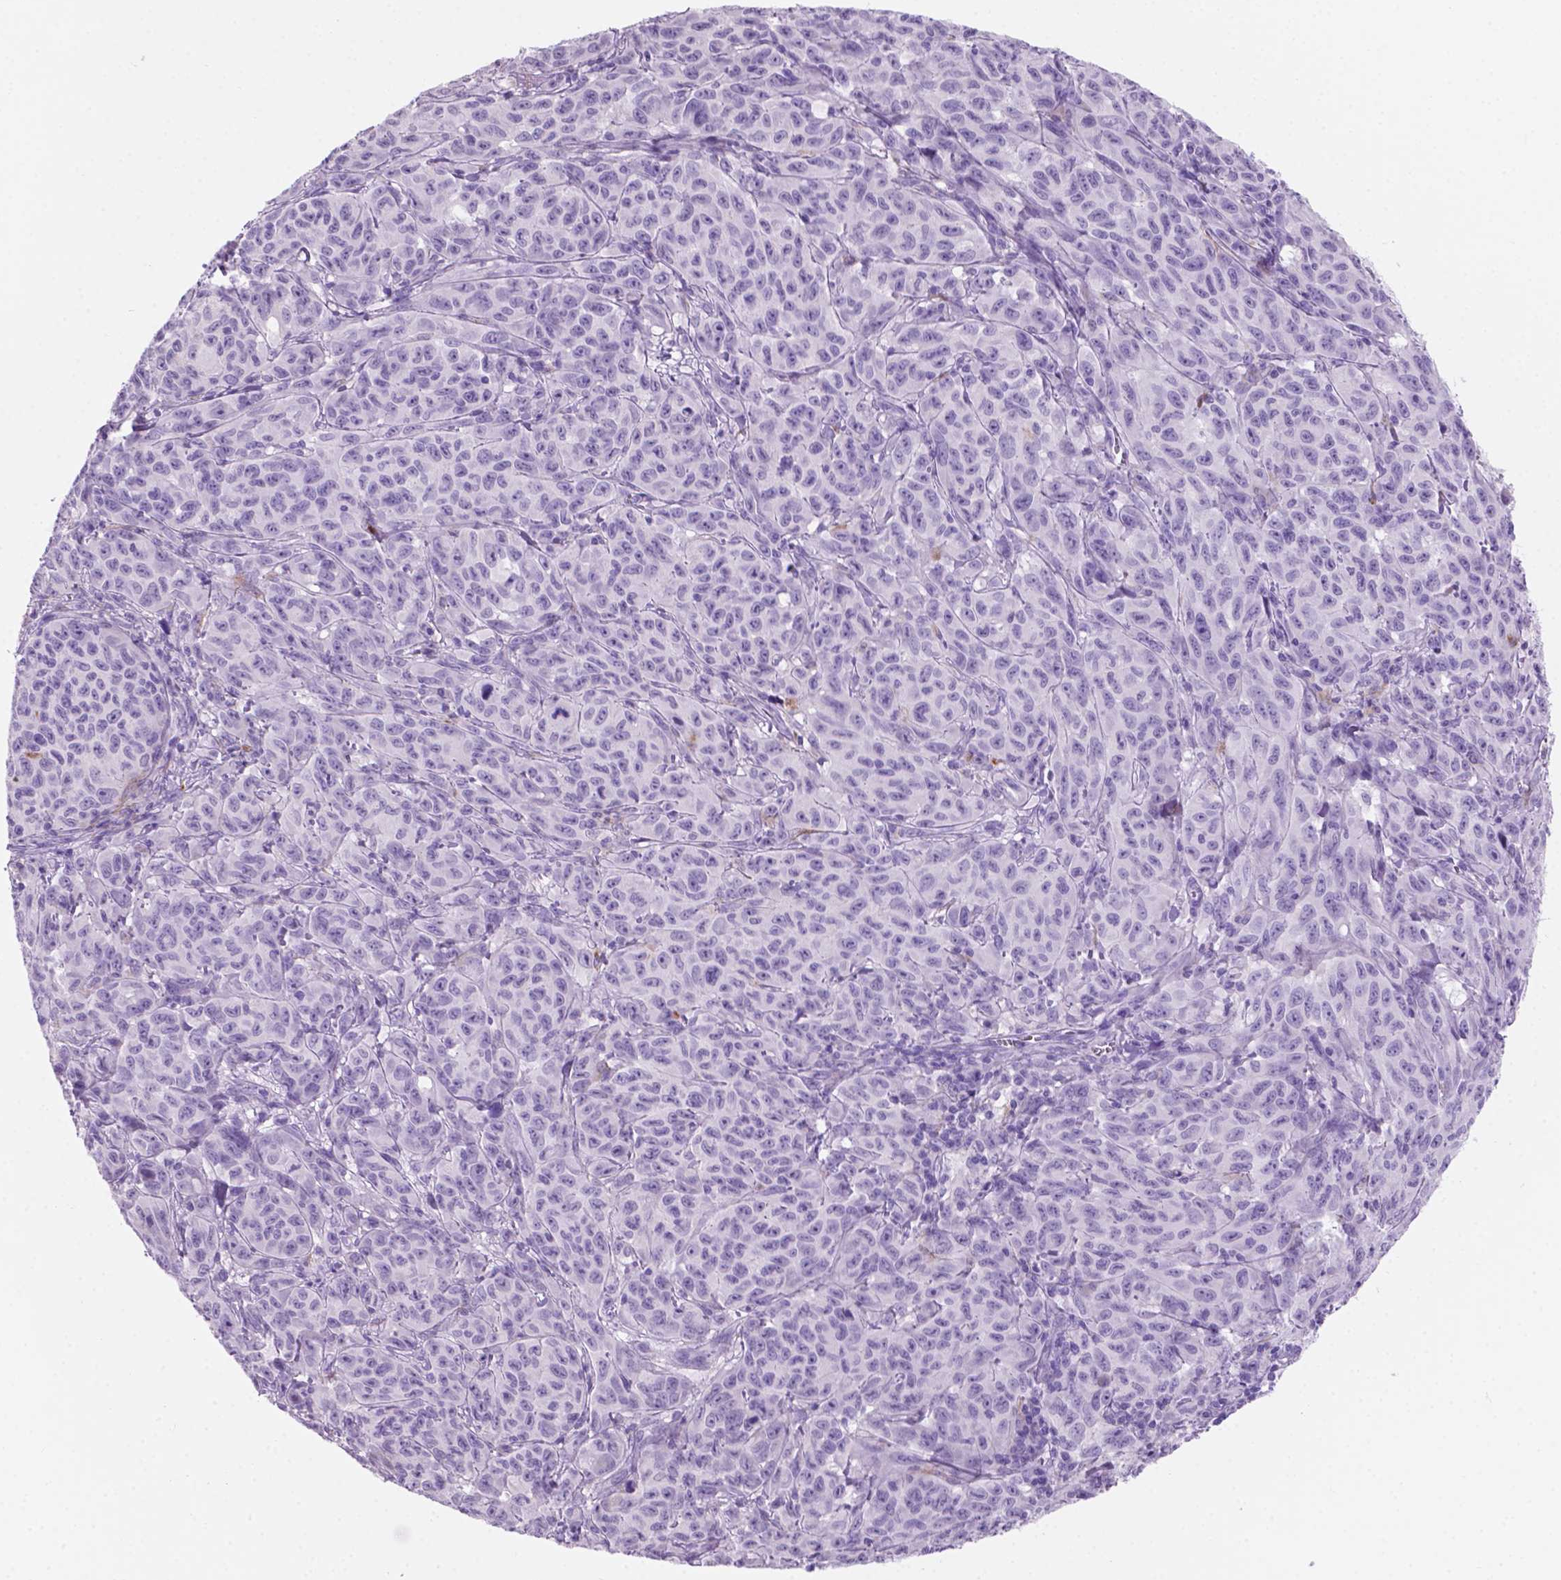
{"staining": {"intensity": "negative", "quantity": "none", "location": "none"}, "tissue": "melanoma", "cell_type": "Tumor cells", "image_type": "cancer", "snomed": [{"axis": "morphology", "description": "Malignant melanoma, NOS"}, {"axis": "topography", "description": "Vulva, labia, clitoris and Bartholin´s gland, NO"}], "caption": "This is a micrograph of immunohistochemistry staining of melanoma, which shows no expression in tumor cells. (DAB immunohistochemistry (IHC), high magnification).", "gene": "GRIN2B", "patient": {"sex": "female", "age": 75}}